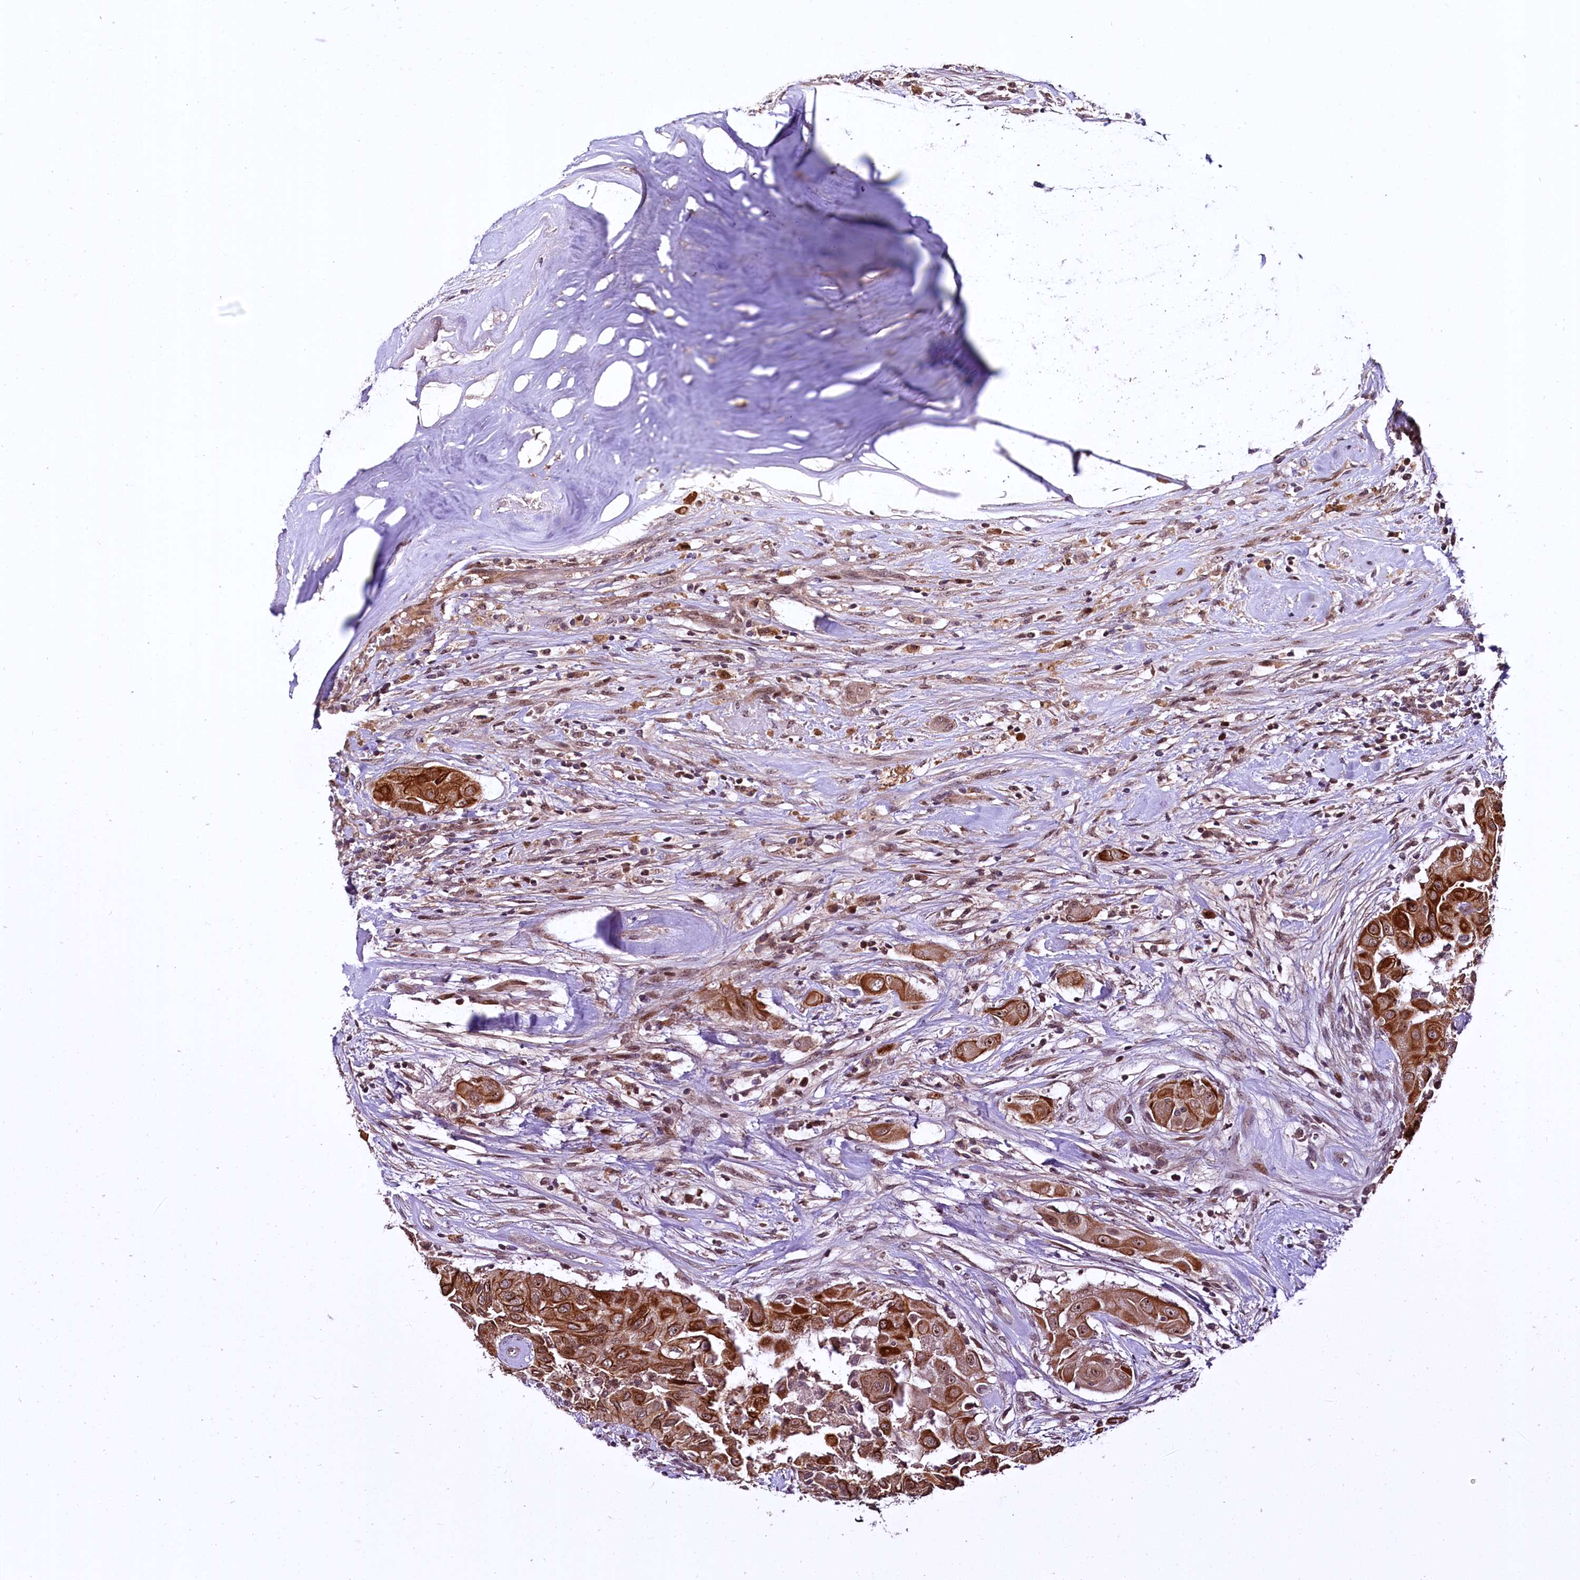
{"staining": {"intensity": "moderate", "quantity": ">75%", "location": "cytoplasmic/membranous,nuclear"}, "tissue": "thyroid cancer", "cell_type": "Tumor cells", "image_type": "cancer", "snomed": [{"axis": "morphology", "description": "Papillary adenocarcinoma, NOS"}, {"axis": "topography", "description": "Thyroid gland"}], "caption": "A micrograph of thyroid cancer (papillary adenocarcinoma) stained for a protein reveals moderate cytoplasmic/membranous and nuclear brown staining in tumor cells. (DAB (3,3'-diaminobenzidine) IHC, brown staining for protein, blue staining for nuclei).", "gene": "N4BP2L1", "patient": {"sex": "female", "age": 59}}